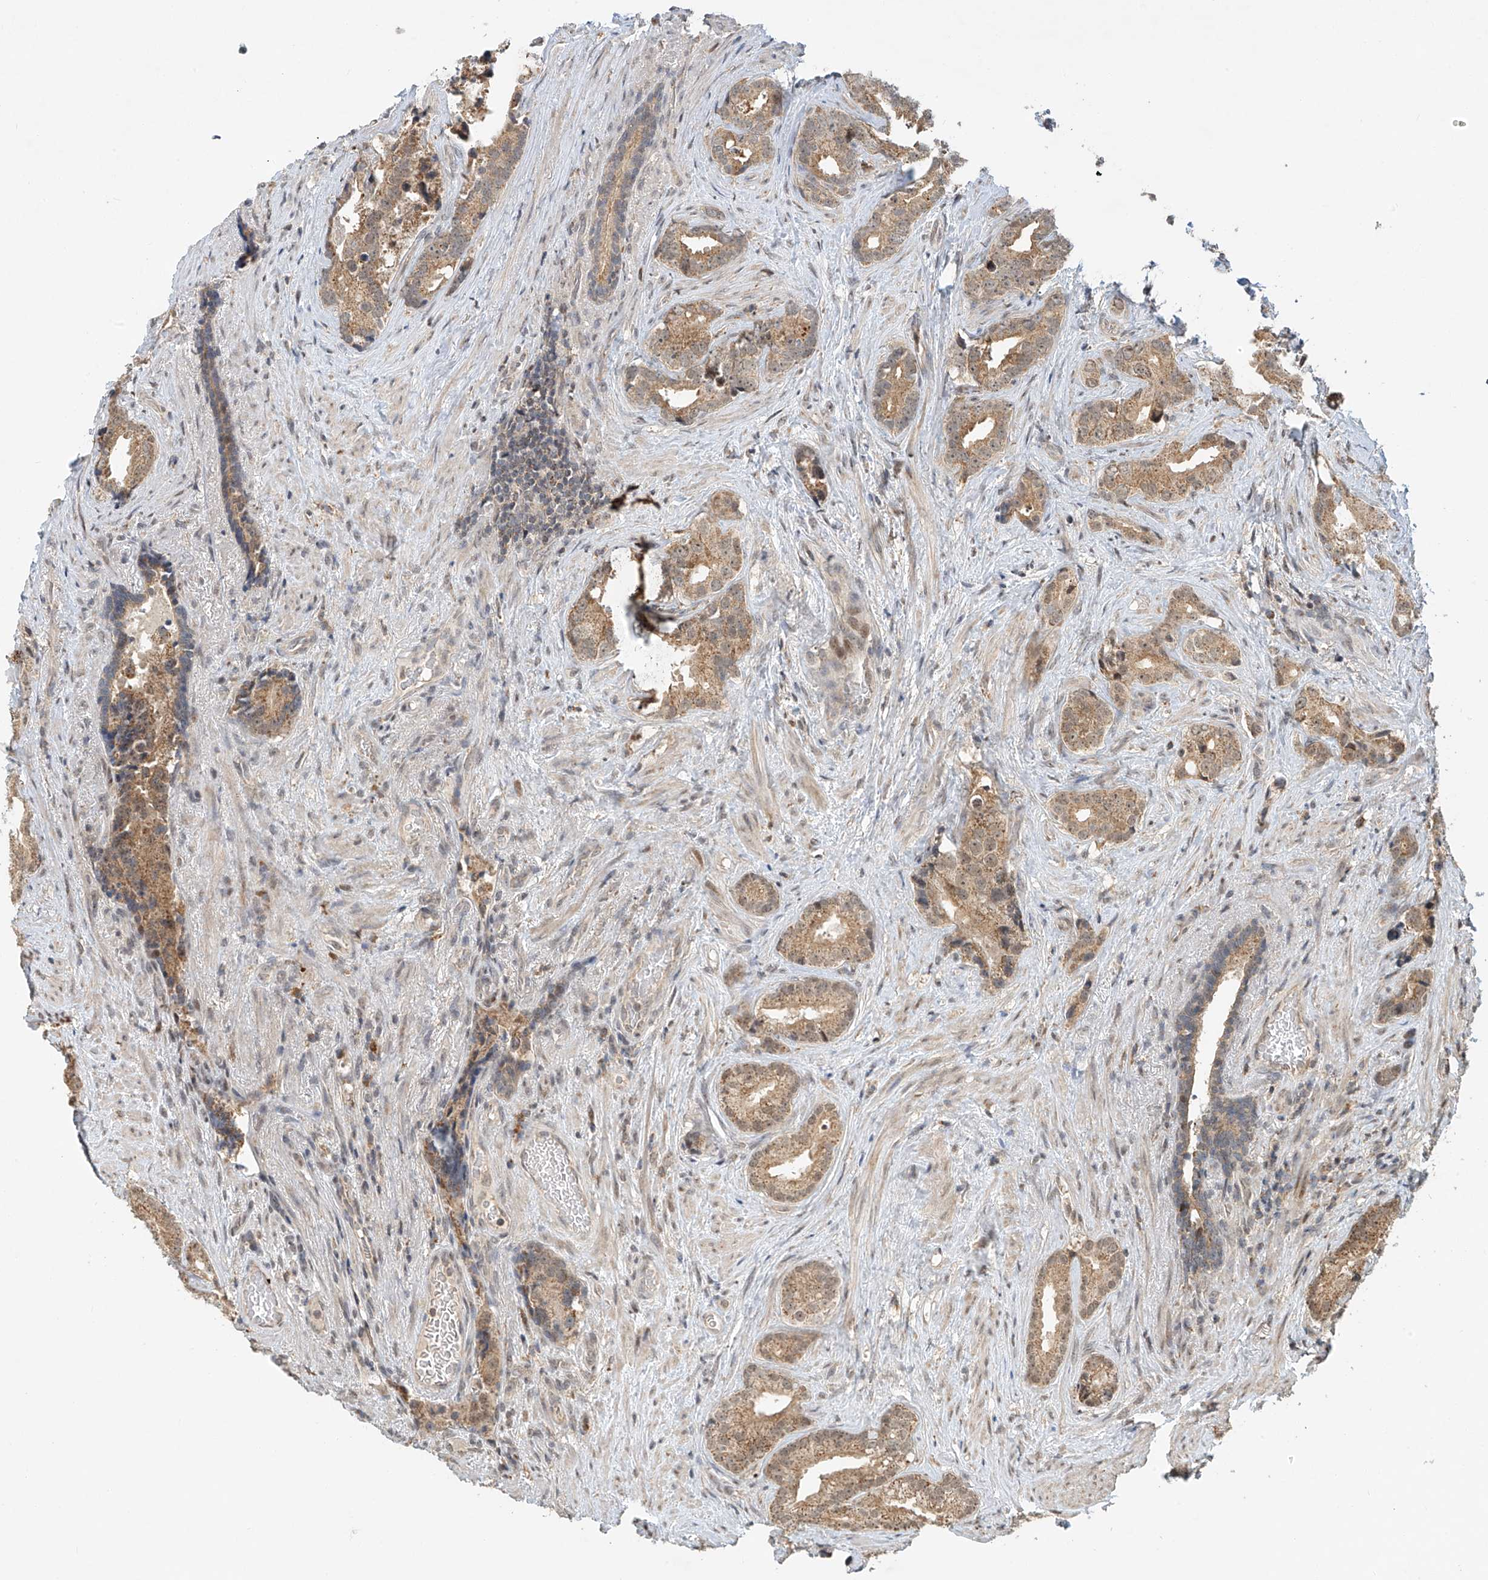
{"staining": {"intensity": "weak", "quantity": ">75%", "location": "cytoplasmic/membranous"}, "tissue": "prostate cancer", "cell_type": "Tumor cells", "image_type": "cancer", "snomed": [{"axis": "morphology", "description": "Adenocarcinoma, Low grade"}, {"axis": "topography", "description": "Prostate"}], "caption": "A brown stain highlights weak cytoplasmic/membranous positivity of a protein in prostate cancer tumor cells. The protein is shown in brown color, while the nuclei are stained blue.", "gene": "SYTL3", "patient": {"sex": "male", "age": 71}}